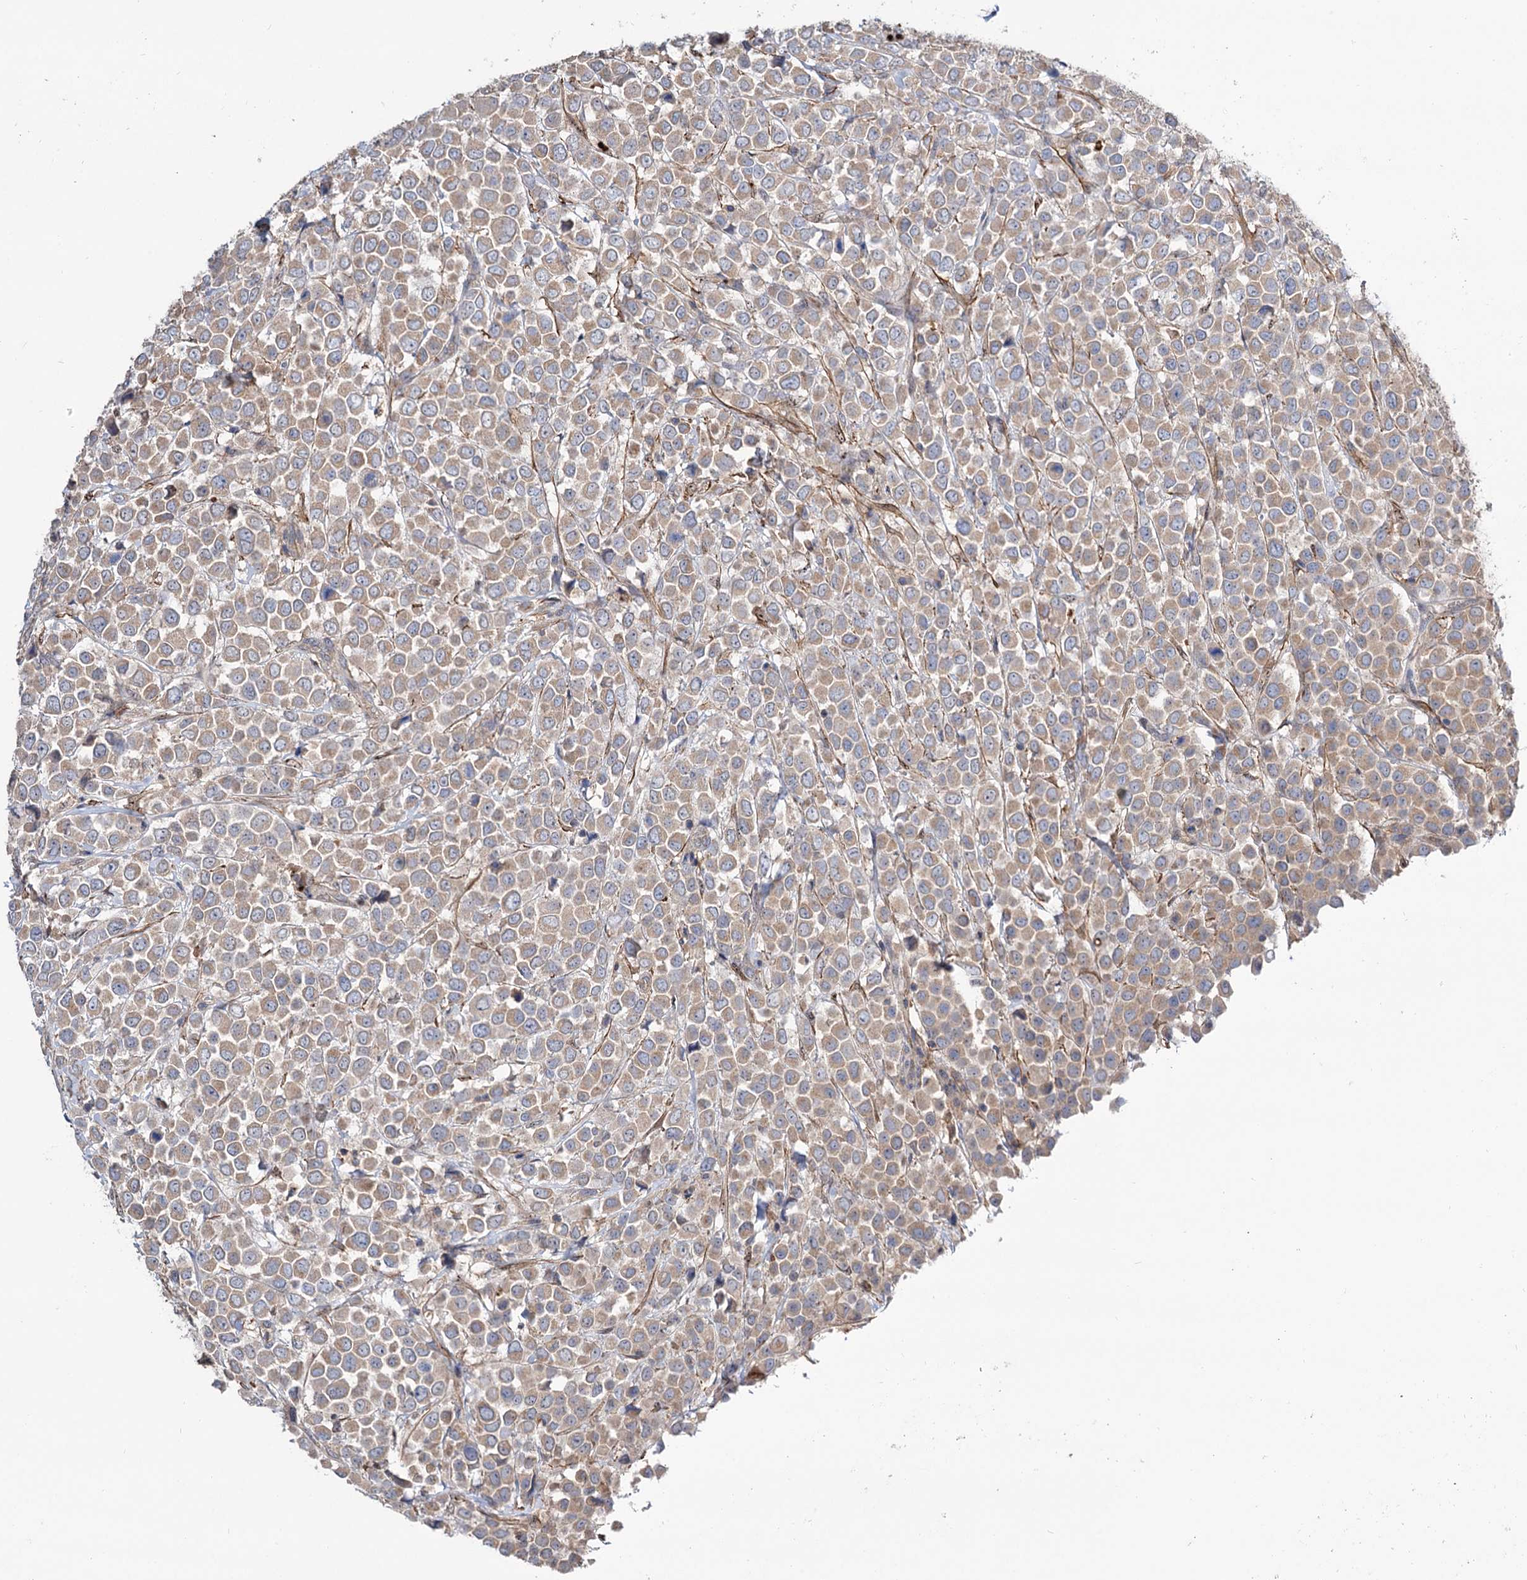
{"staining": {"intensity": "moderate", "quantity": ">75%", "location": "cytoplasmic/membranous"}, "tissue": "breast cancer", "cell_type": "Tumor cells", "image_type": "cancer", "snomed": [{"axis": "morphology", "description": "Duct carcinoma"}, {"axis": "topography", "description": "Breast"}], "caption": "Immunohistochemical staining of breast cancer (intraductal carcinoma) demonstrates medium levels of moderate cytoplasmic/membranous protein expression in approximately >75% of tumor cells.", "gene": "SEC24A", "patient": {"sex": "female", "age": 61}}